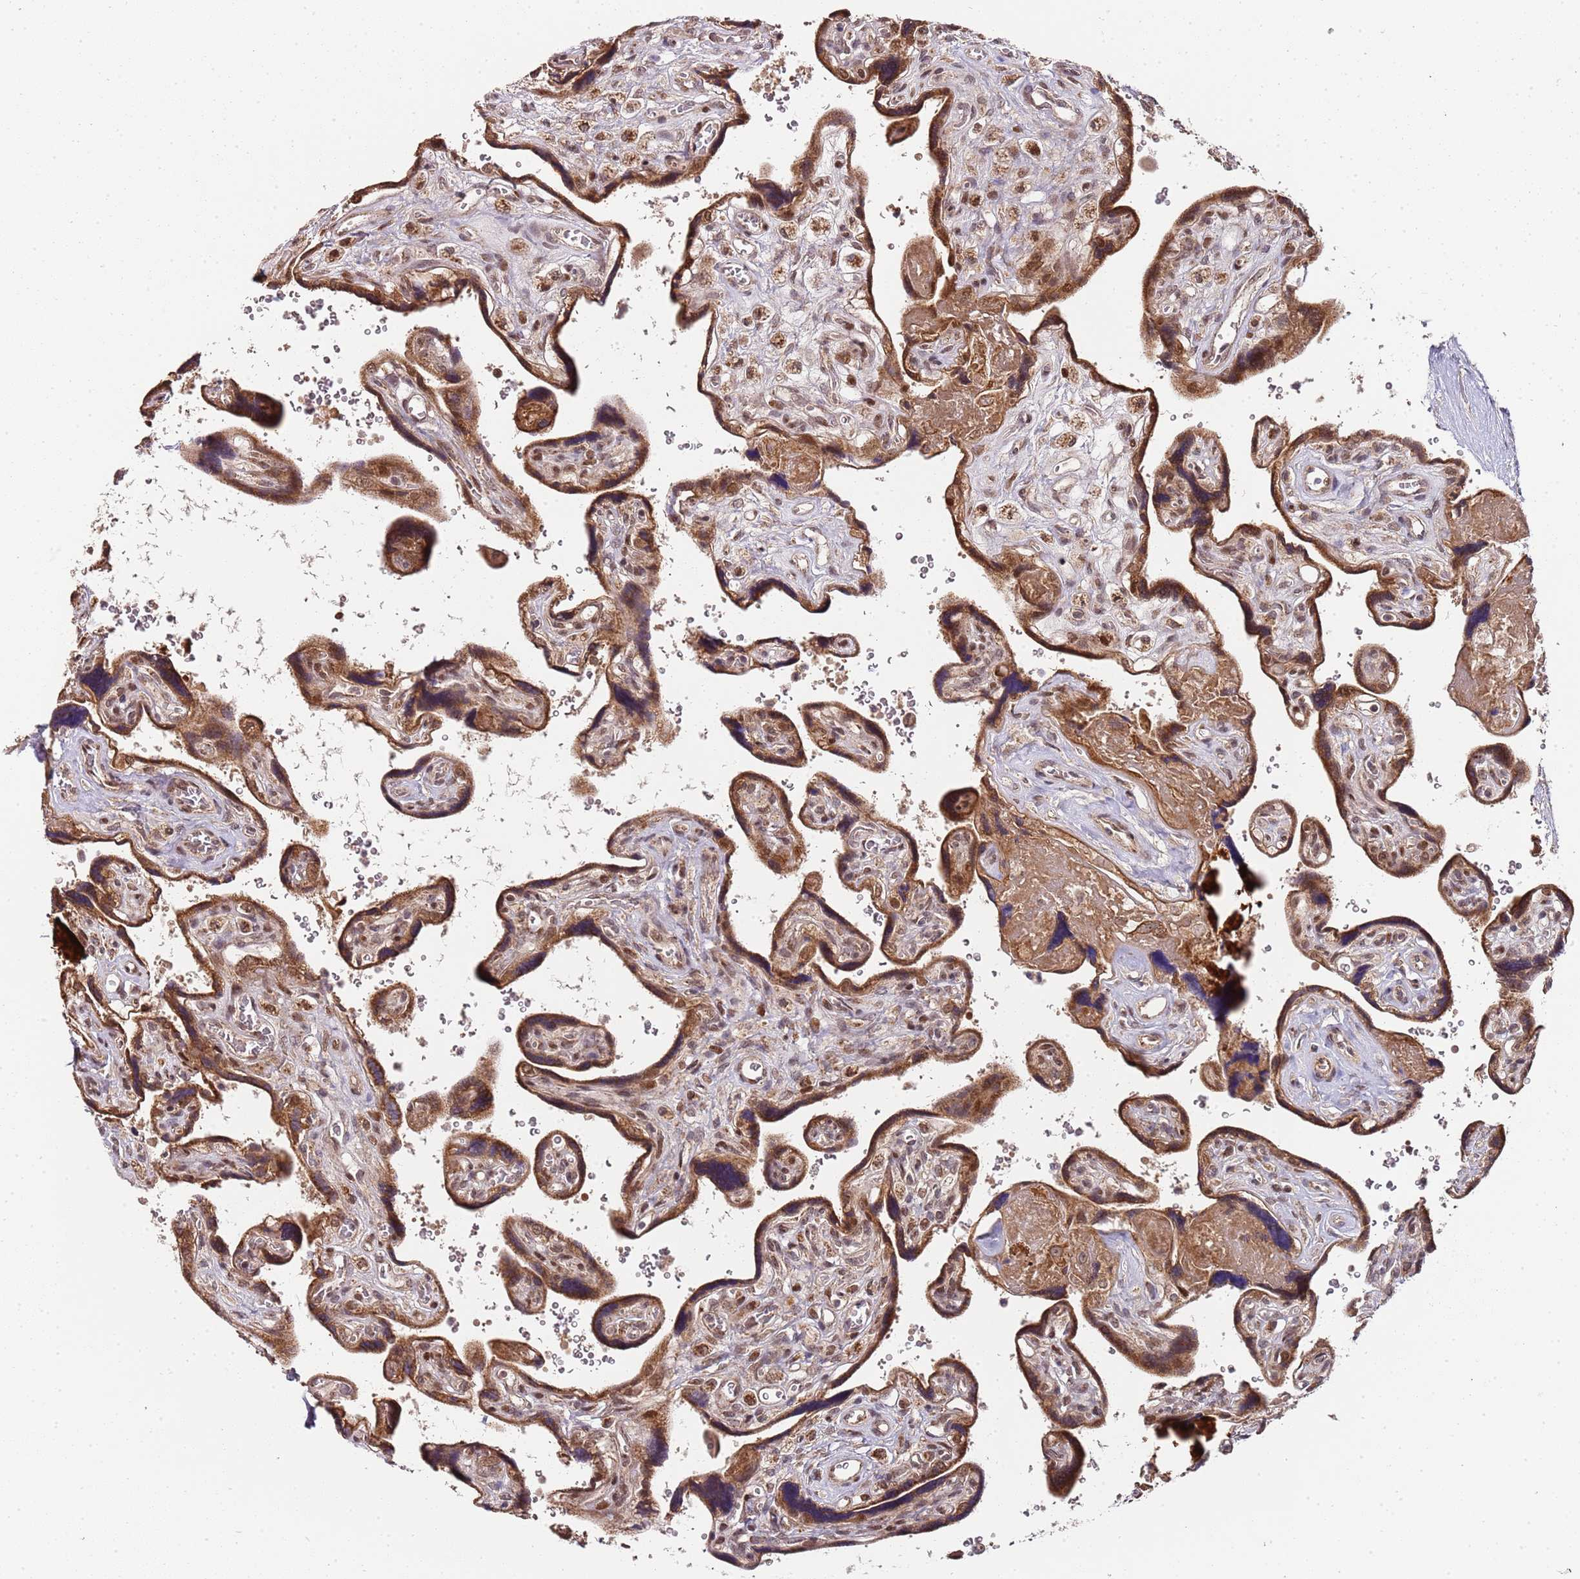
{"staining": {"intensity": "moderate", "quantity": ">75%", "location": "cytoplasmic/membranous"}, "tissue": "placenta", "cell_type": "Trophoblastic cells", "image_type": "normal", "snomed": [{"axis": "morphology", "description": "Normal tissue, NOS"}, {"axis": "topography", "description": "Placenta"}], "caption": "Protein expression analysis of normal placenta reveals moderate cytoplasmic/membranous positivity in approximately >75% of trophoblastic cells.", "gene": "EDC3", "patient": {"sex": "female", "age": 39}}